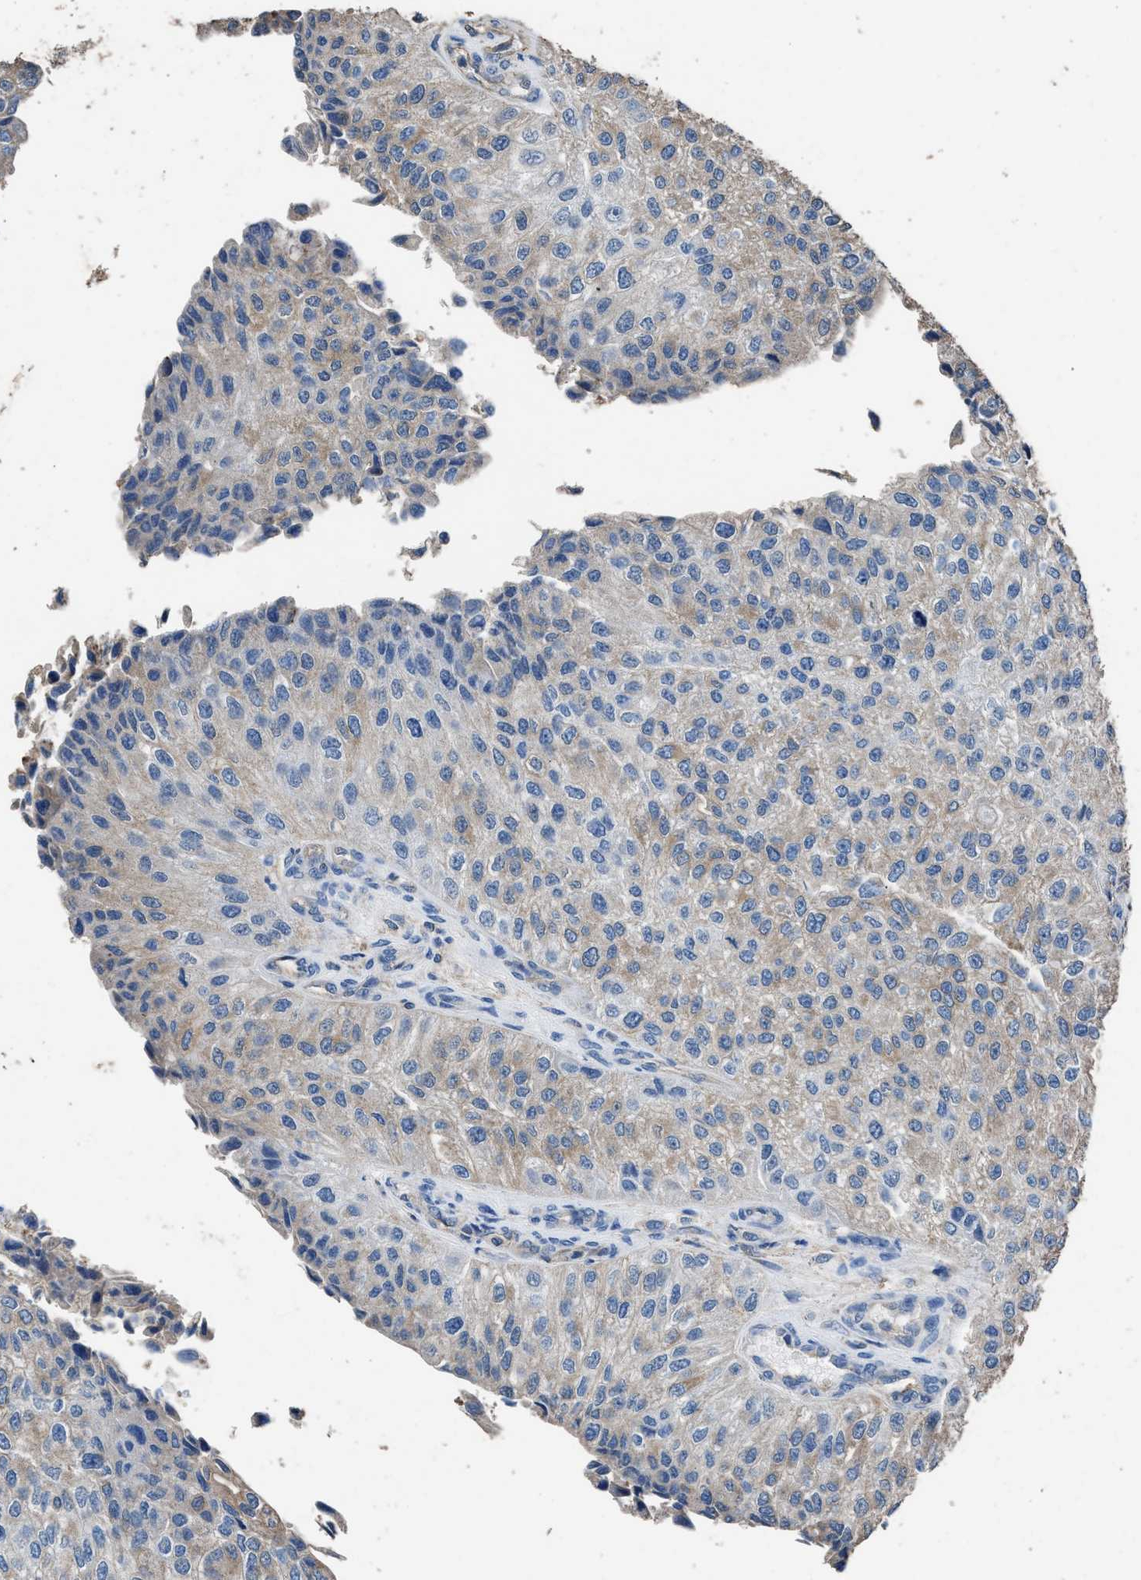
{"staining": {"intensity": "weak", "quantity": "25%-75%", "location": "cytoplasmic/membranous"}, "tissue": "urothelial cancer", "cell_type": "Tumor cells", "image_type": "cancer", "snomed": [{"axis": "morphology", "description": "Urothelial carcinoma, High grade"}, {"axis": "topography", "description": "Kidney"}, {"axis": "topography", "description": "Urinary bladder"}], "caption": "This image demonstrates urothelial cancer stained with immunohistochemistry to label a protein in brown. The cytoplasmic/membranous of tumor cells show weak positivity for the protein. Nuclei are counter-stained blue.", "gene": "ITSN1", "patient": {"sex": "male", "age": 77}}